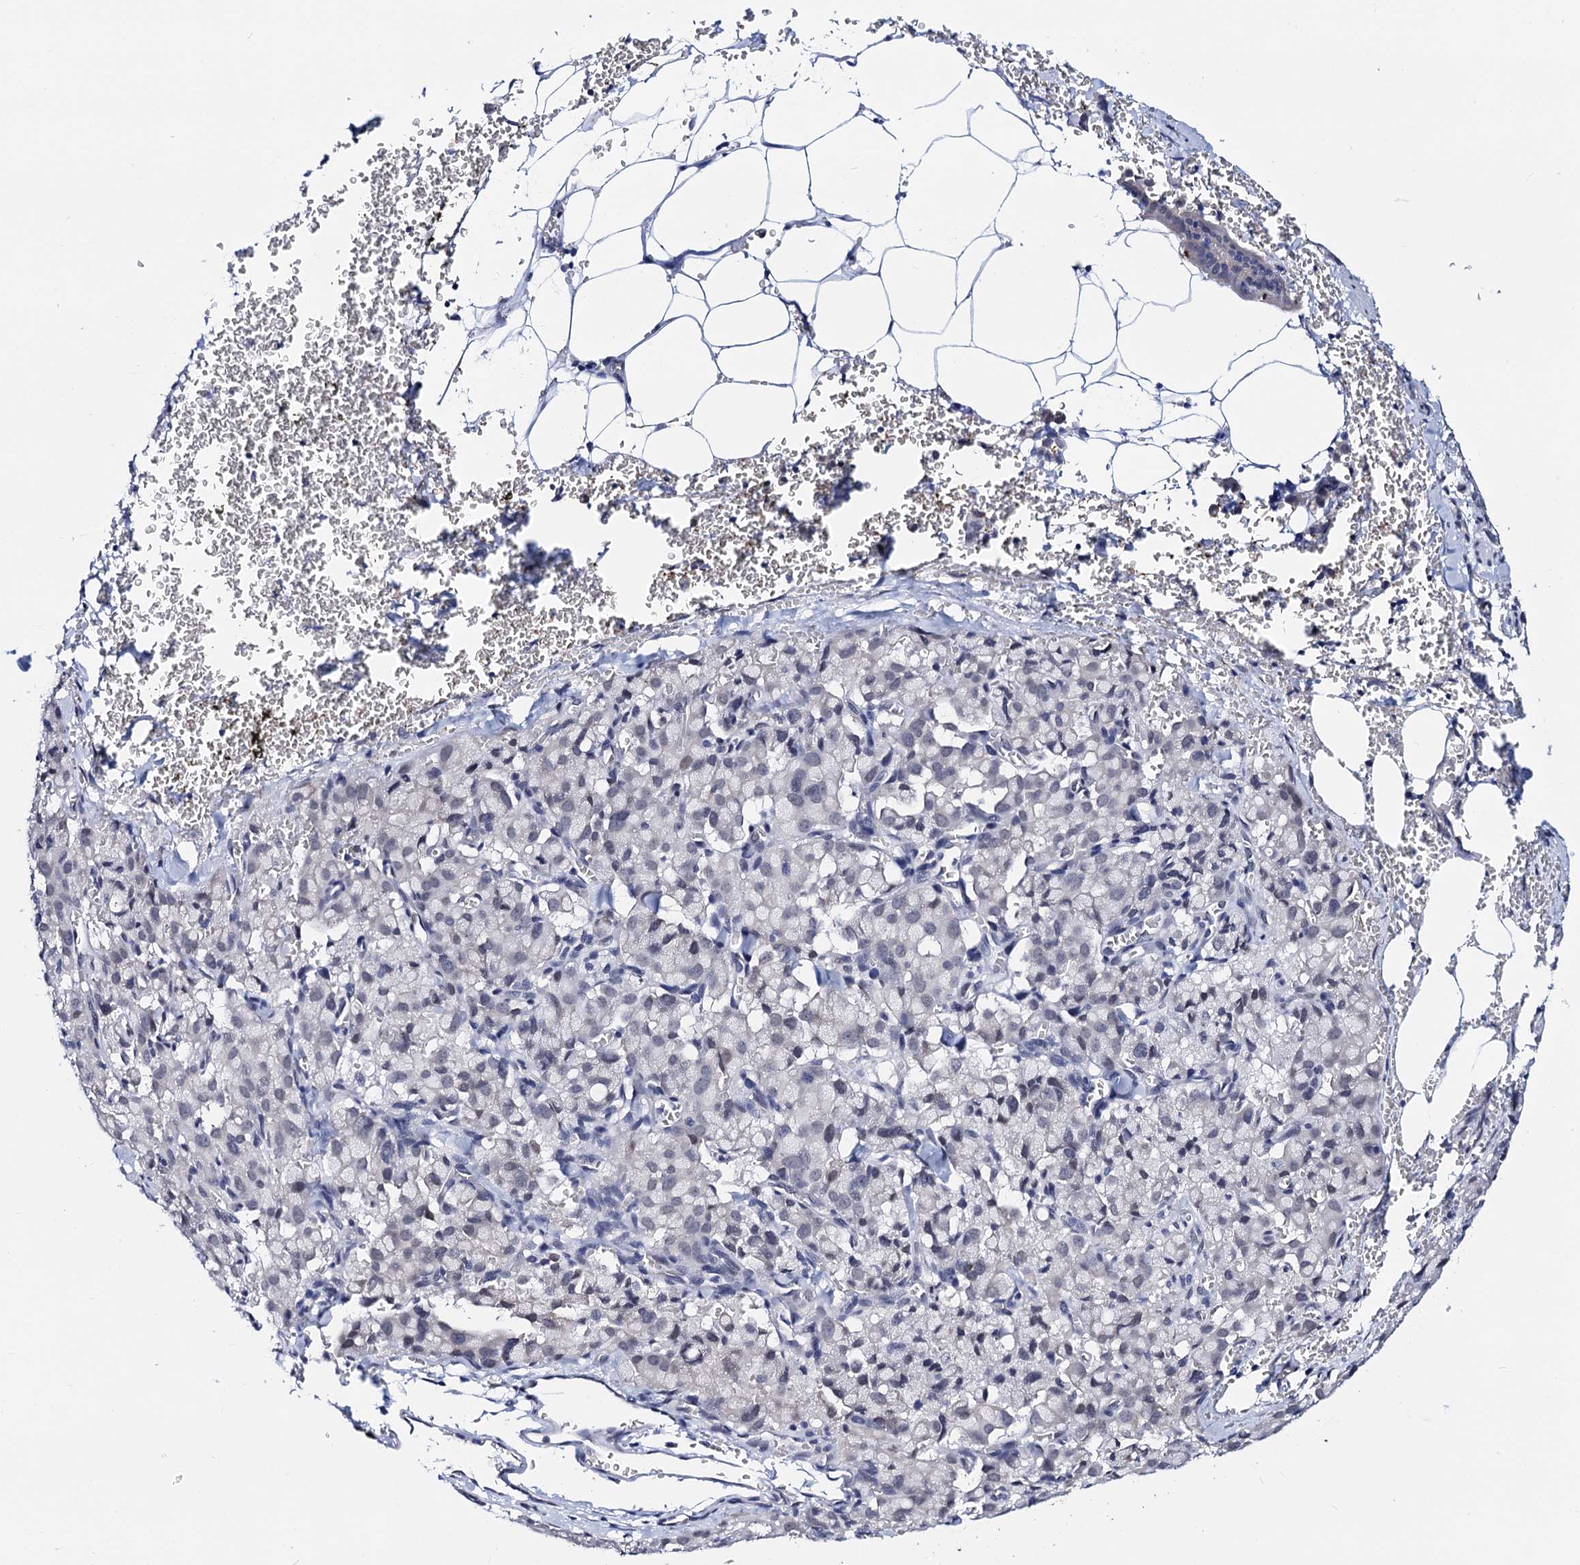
{"staining": {"intensity": "weak", "quantity": "25%-75%", "location": "nuclear"}, "tissue": "pancreatic cancer", "cell_type": "Tumor cells", "image_type": "cancer", "snomed": [{"axis": "morphology", "description": "Adenocarcinoma, NOS"}, {"axis": "topography", "description": "Pancreas"}], "caption": "The immunohistochemical stain highlights weak nuclear staining in tumor cells of pancreatic cancer tissue.", "gene": "C16orf87", "patient": {"sex": "male", "age": 65}}